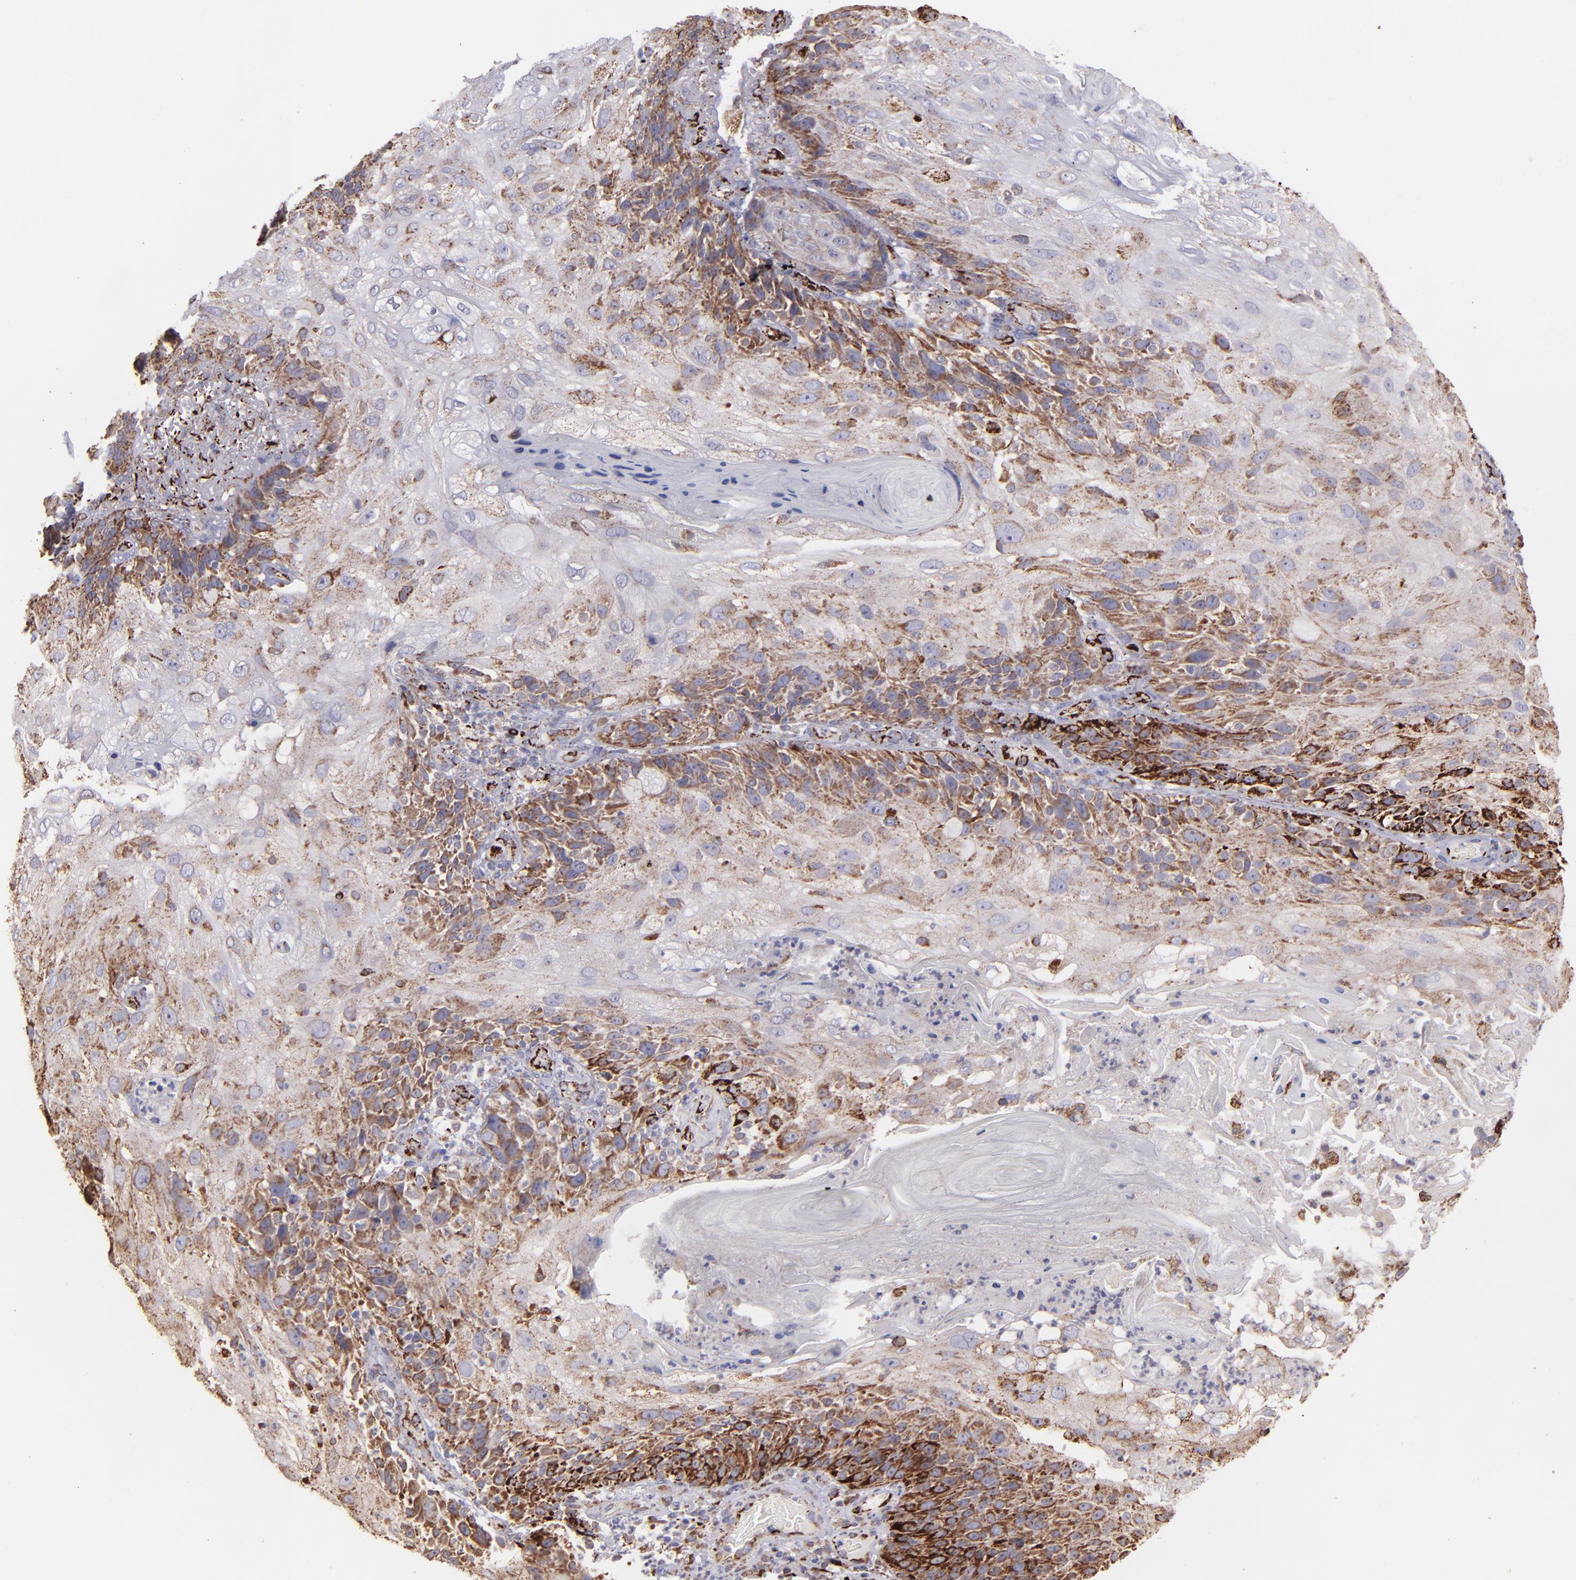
{"staining": {"intensity": "moderate", "quantity": "25%-75%", "location": "cytoplasmic/membranous"}, "tissue": "skin cancer", "cell_type": "Tumor cells", "image_type": "cancer", "snomed": [{"axis": "morphology", "description": "Normal tissue, NOS"}, {"axis": "morphology", "description": "Squamous cell carcinoma, NOS"}, {"axis": "topography", "description": "Skin"}], "caption": "Protein staining displays moderate cytoplasmic/membranous staining in about 25%-75% of tumor cells in skin squamous cell carcinoma.", "gene": "MAOB", "patient": {"sex": "female", "age": 83}}